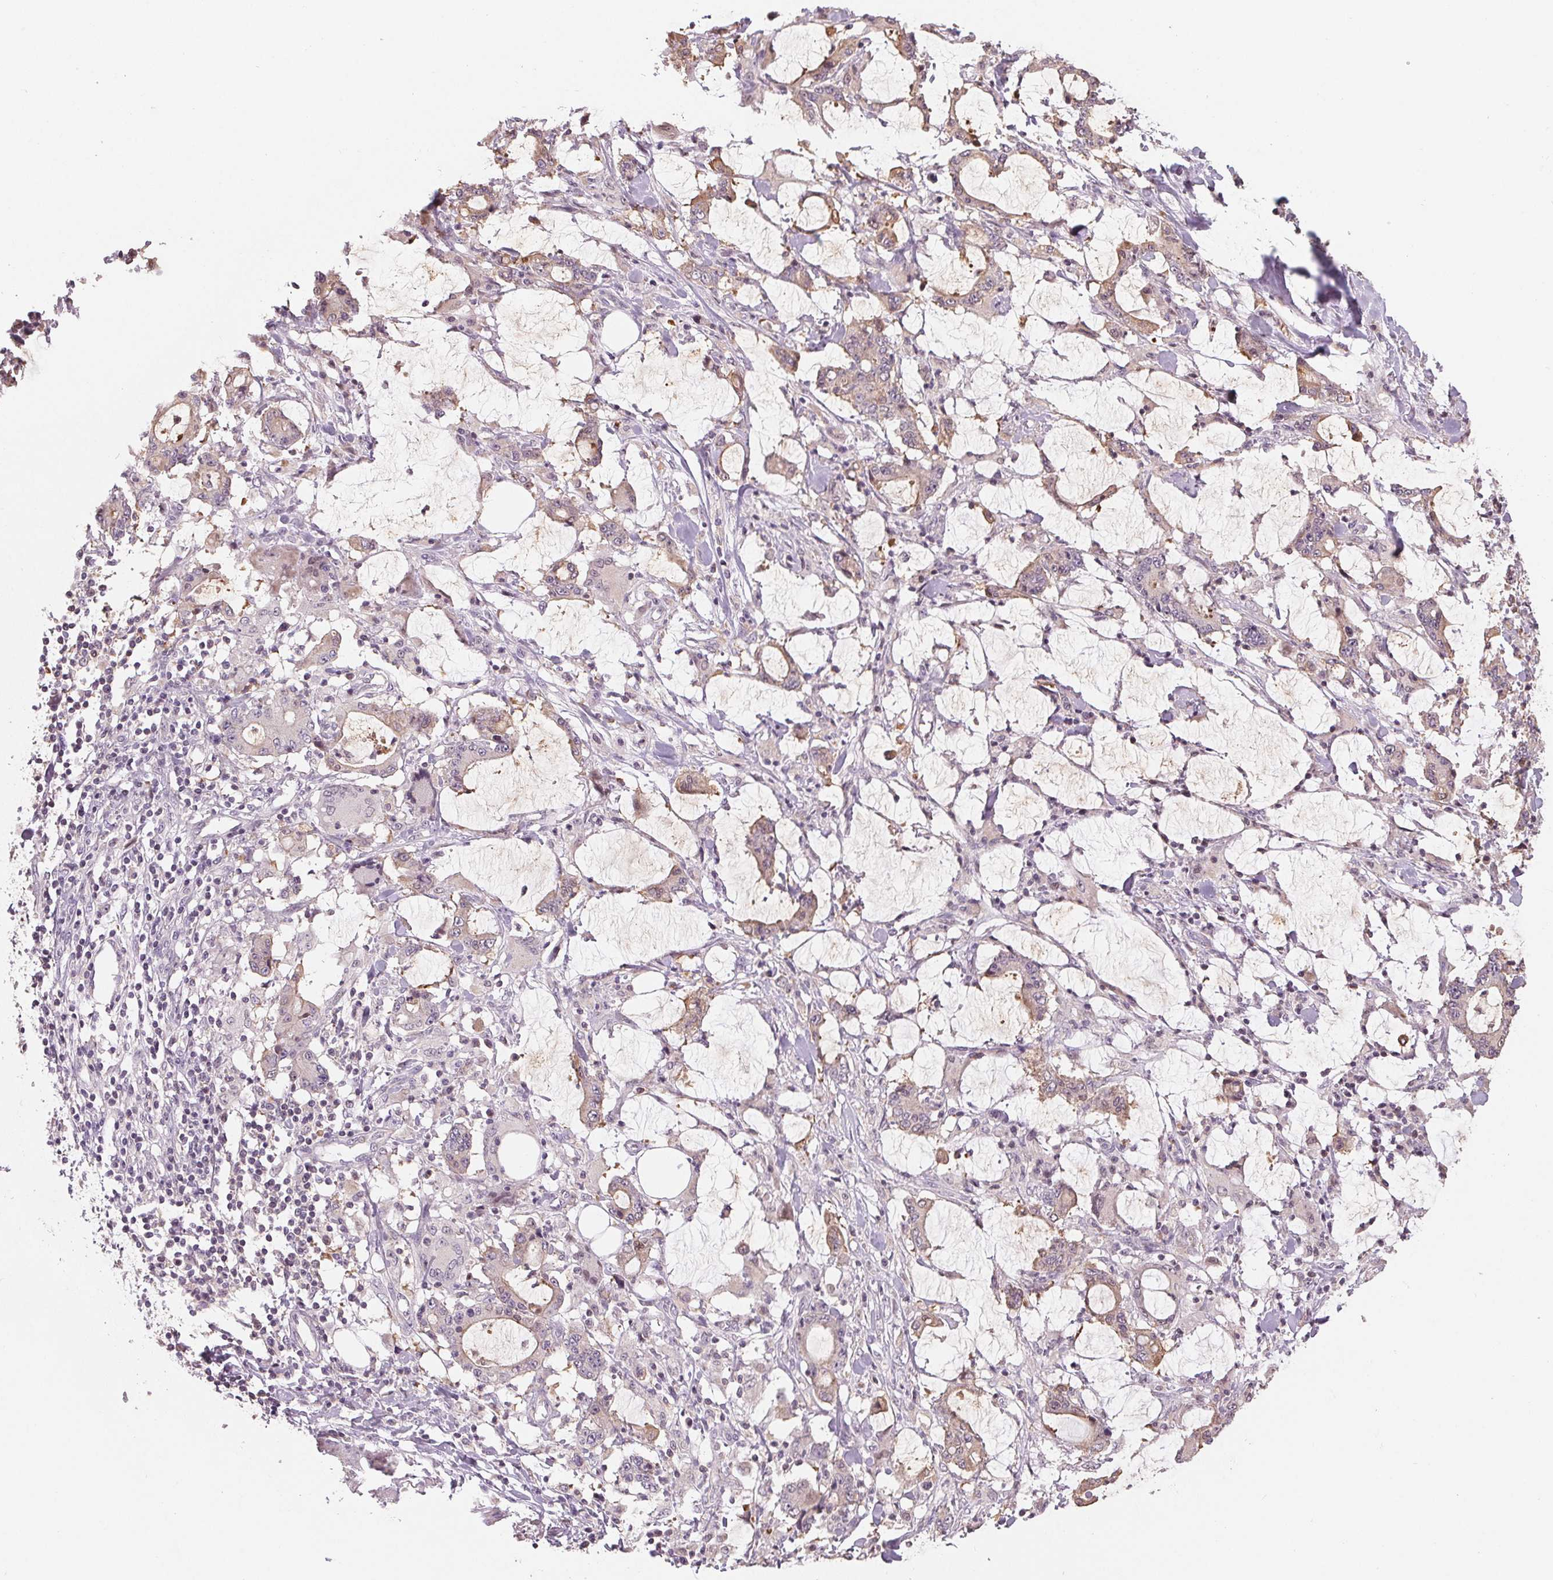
{"staining": {"intensity": "weak", "quantity": "<25%", "location": "cytoplasmic/membranous"}, "tissue": "stomach cancer", "cell_type": "Tumor cells", "image_type": "cancer", "snomed": [{"axis": "morphology", "description": "Adenocarcinoma, NOS"}, {"axis": "topography", "description": "Stomach, upper"}], "caption": "A high-resolution photomicrograph shows immunohistochemistry staining of adenocarcinoma (stomach), which demonstrates no significant positivity in tumor cells.", "gene": "VTCN1", "patient": {"sex": "male", "age": 68}}